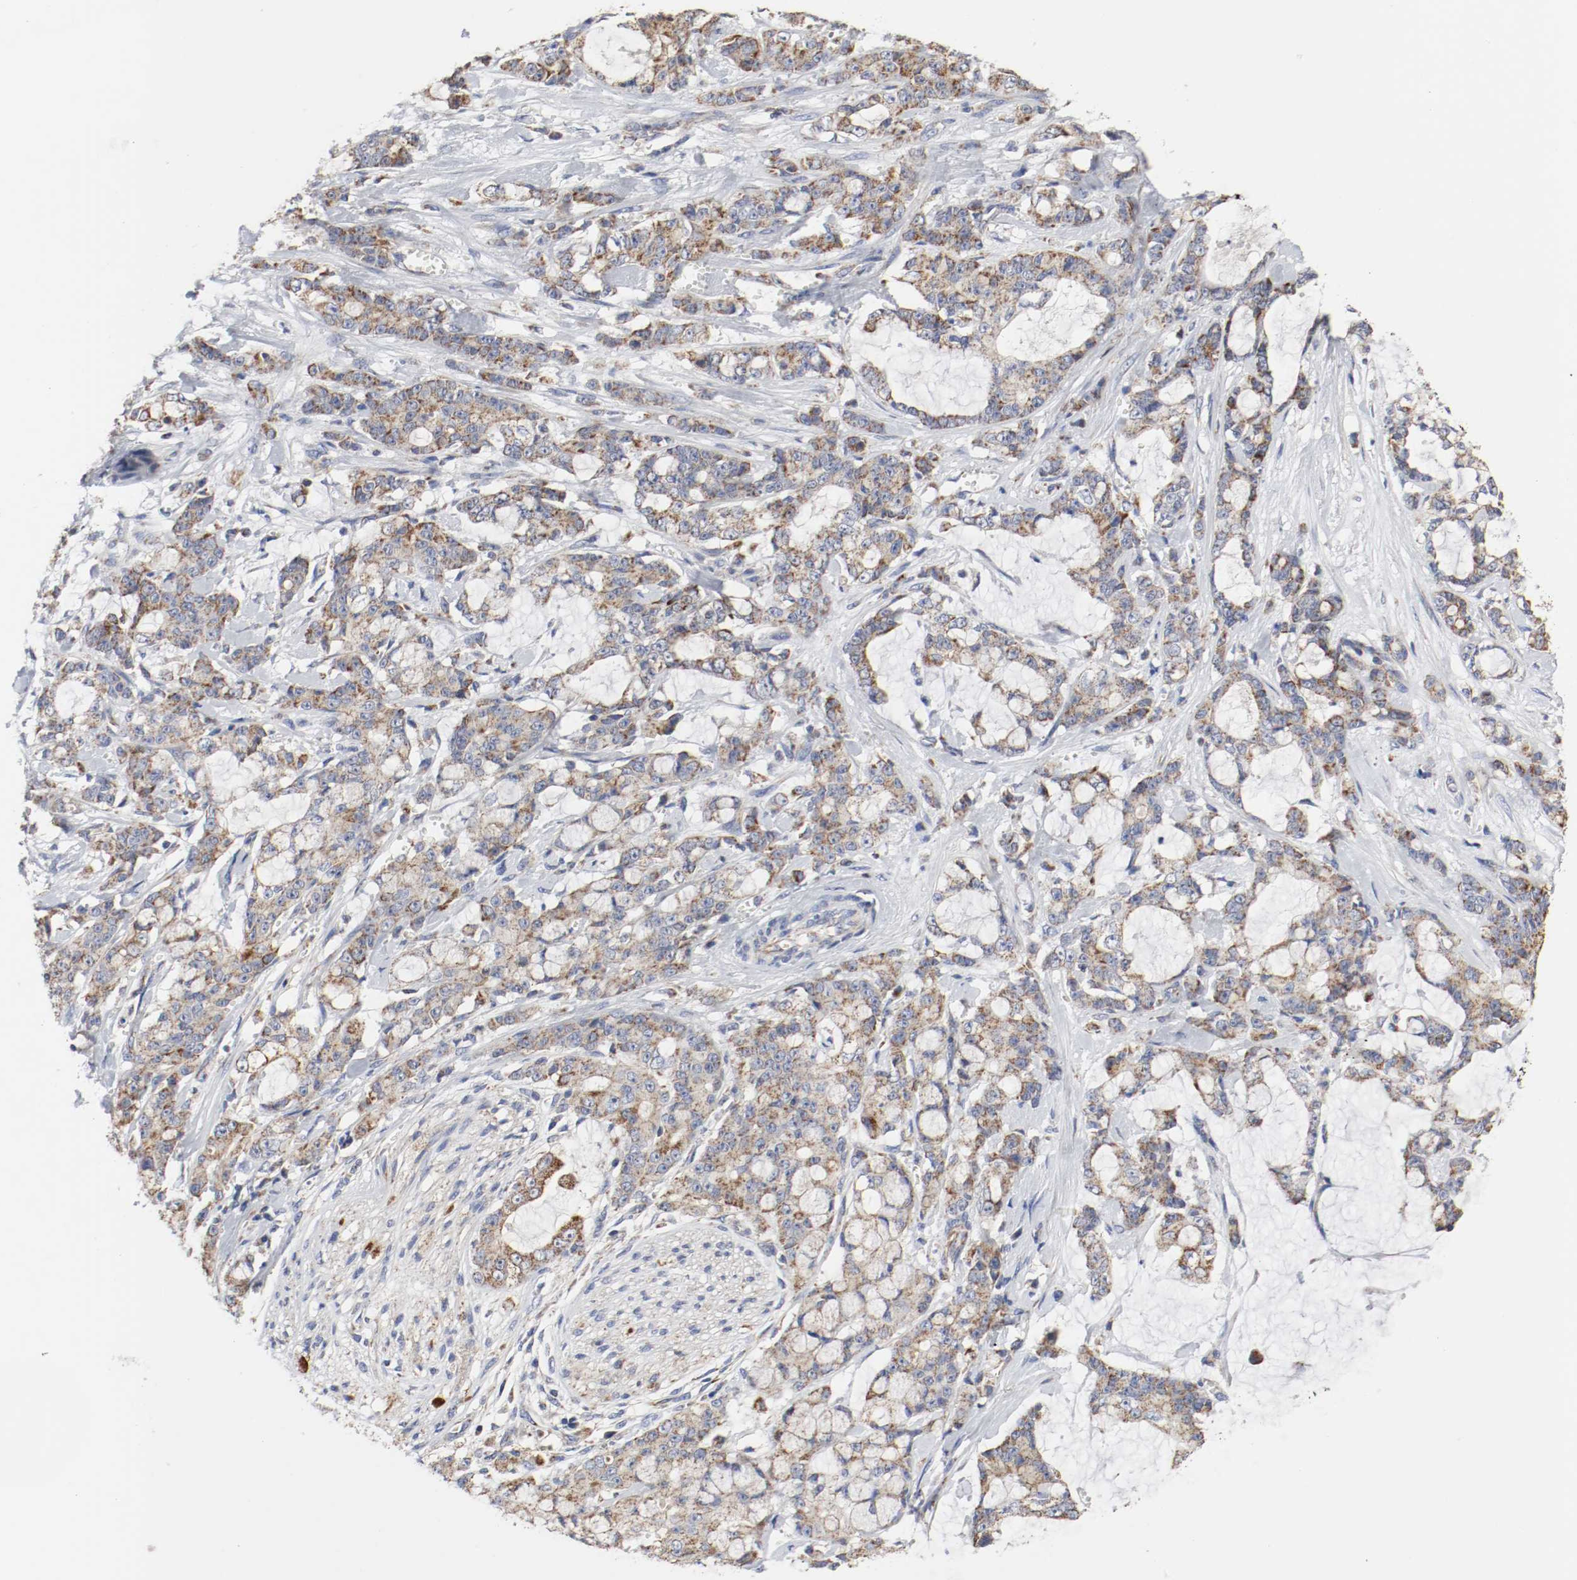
{"staining": {"intensity": "moderate", "quantity": ">75%", "location": "cytoplasmic/membranous"}, "tissue": "pancreatic cancer", "cell_type": "Tumor cells", "image_type": "cancer", "snomed": [{"axis": "morphology", "description": "Adenocarcinoma, NOS"}, {"axis": "topography", "description": "Pancreas"}], "caption": "This is a histology image of immunohistochemistry (IHC) staining of pancreatic adenocarcinoma, which shows moderate positivity in the cytoplasmic/membranous of tumor cells.", "gene": "AFG3L2", "patient": {"sex": "female", "age": 73}}